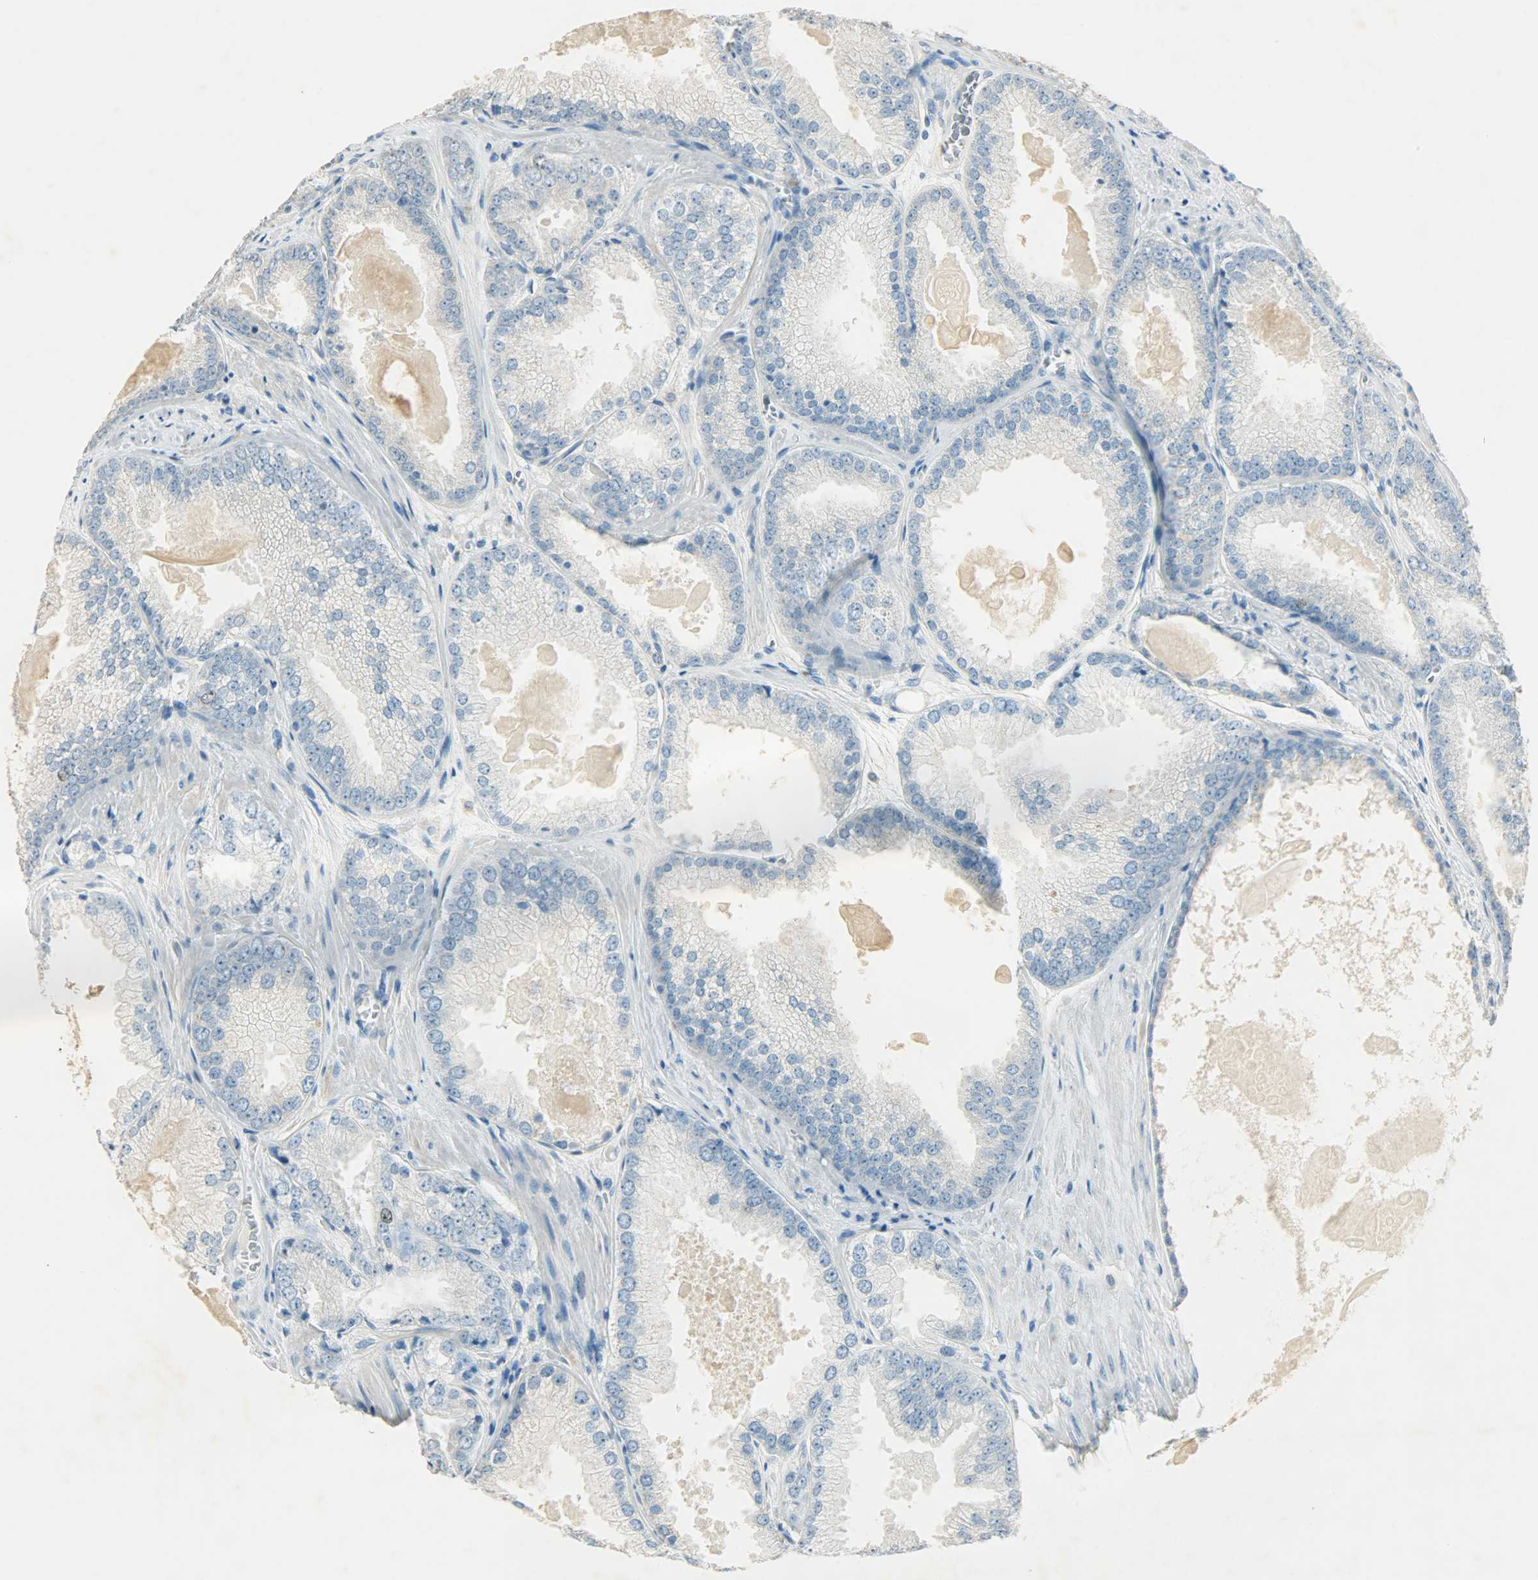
{"staining": {"intensity": "negative", "quantity": "none", "location": "none"}, "tissue": "prostate cancer", "cell_type": "Tumor cells", "image_type": "cancer", "snomed": [{"axis": "morphology", "description": "Adenocarcinoma, High grade"}, {"axis": "topography", "description": "Prostate"}], "caption": "This micrograph is of prostate cancer (adenocarcinoma (high-grade)) stained with immunohistochemistry (IHC) to label a protein in brown with the nuclei are counter-stained blue. There is no staining in tumor cells.", "gene": "TPX2", "patient": {"sex": "male", "age": 61}}